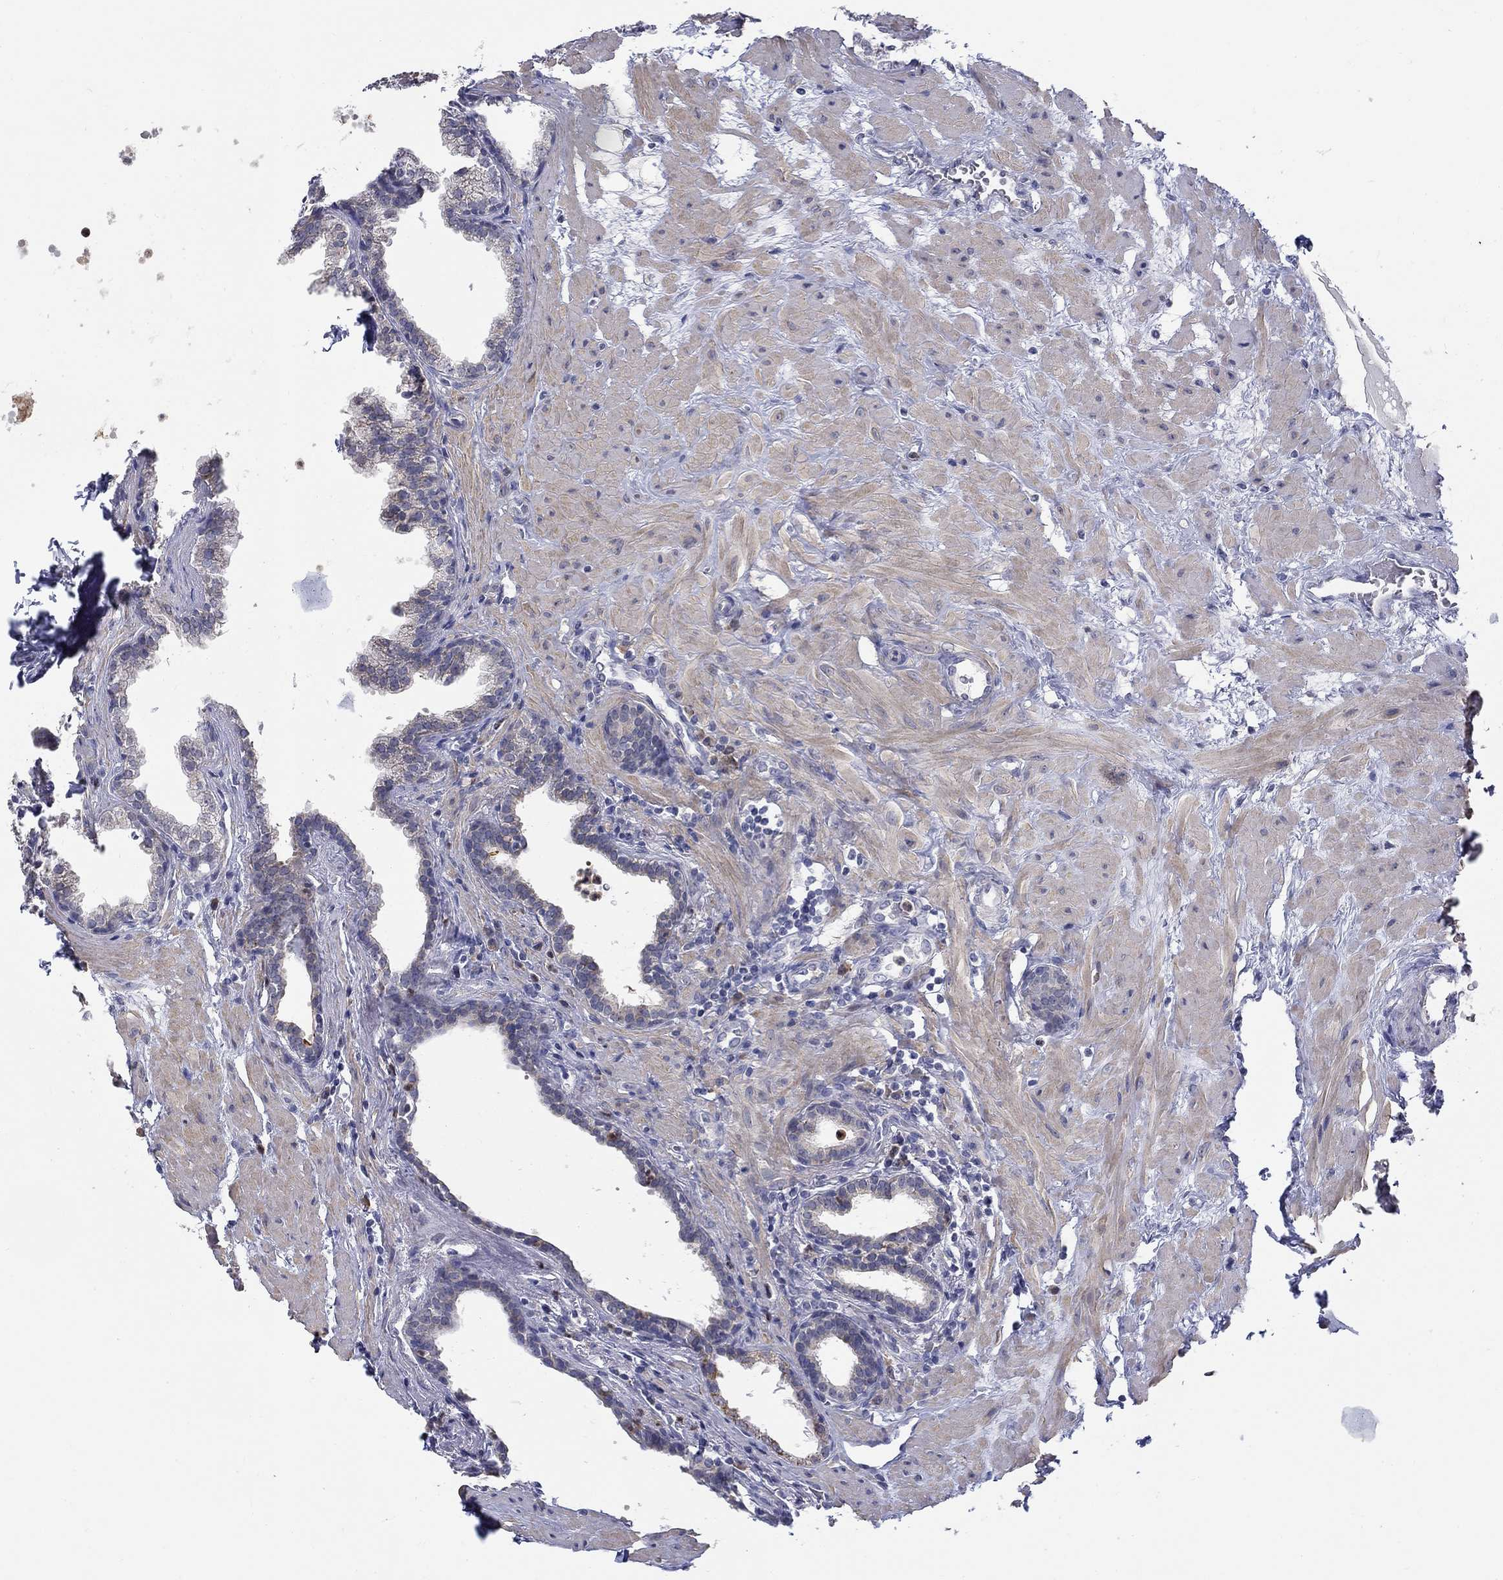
{"staining": {"intensity": "negative", "quantity": "none", "location": "none"}, "tissue": "prostate", "cell_type": "Glandular cells", "image_type": "normal", "snomed": [{"axis": "morphology", "description": "Normal tissue, NOS"}, {"axis": "topography", "description": "Prostate"}], "caption": "Prostate stained for a protein using immunohistochemistry demonstrates no staining glandular cells.", "gene": "ABCA4", "patient": {"sex": "male", "age": 37}}